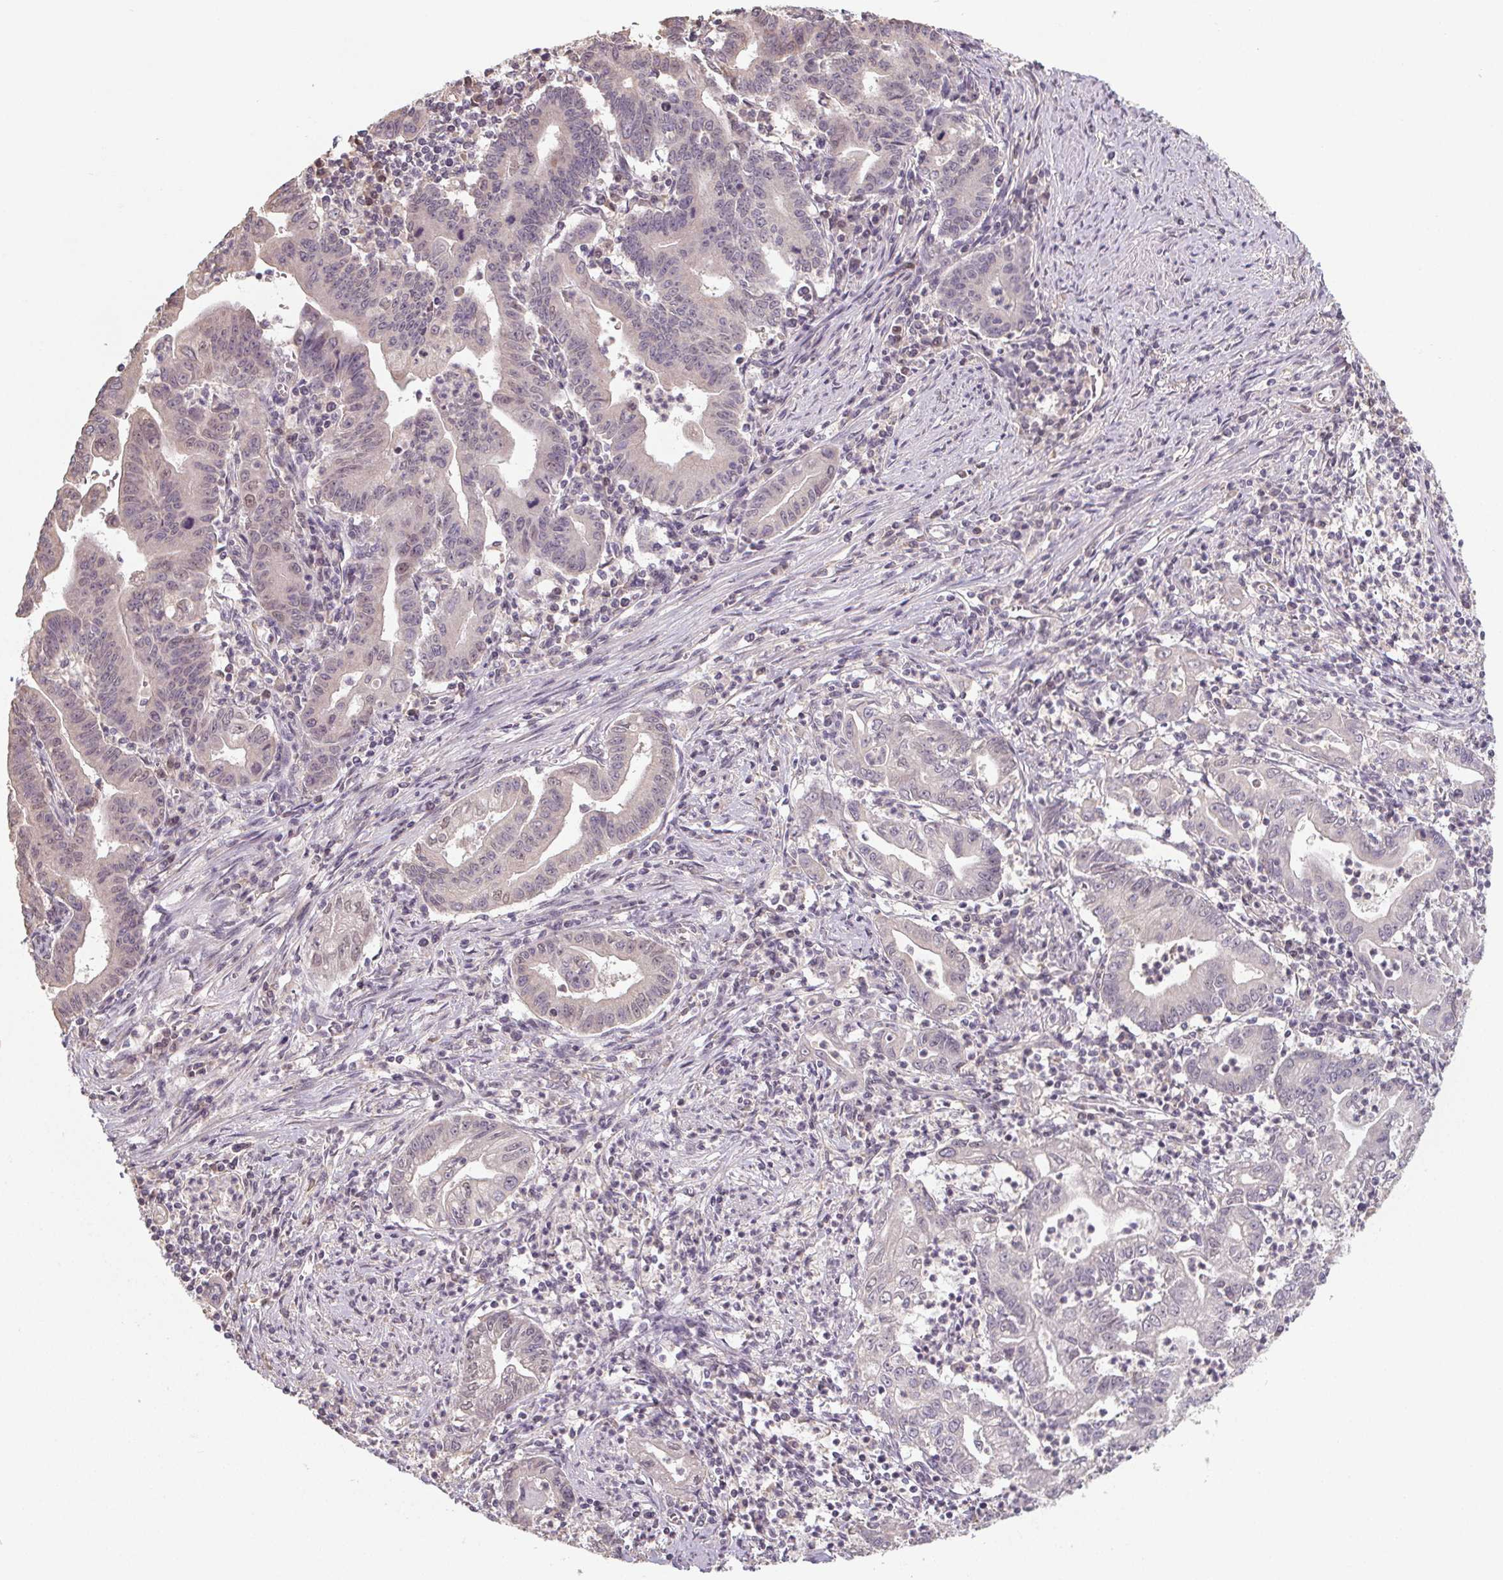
{"staining": {"intensity": "negative", "quantity": "none", "location": "none"}, "tissue": "stomach cancer", "cell_type": "Tumor cells", "image_type": "cancer", "snomed": [{"axis": "morphology", "description": "Adenocarcinoma, NOS"}, {"axis": "topography", "description": "Stomach, upper"}], "caption": "Tumor cells are negative for protein expression in human adenocarcinoma (stomach). (DAB (3,3'-diaminobenzidine) immunohistochemistry (IHC), high magnification).", "gene": "SLC26A2", "patient": {"sex": "female", "age": 79}}